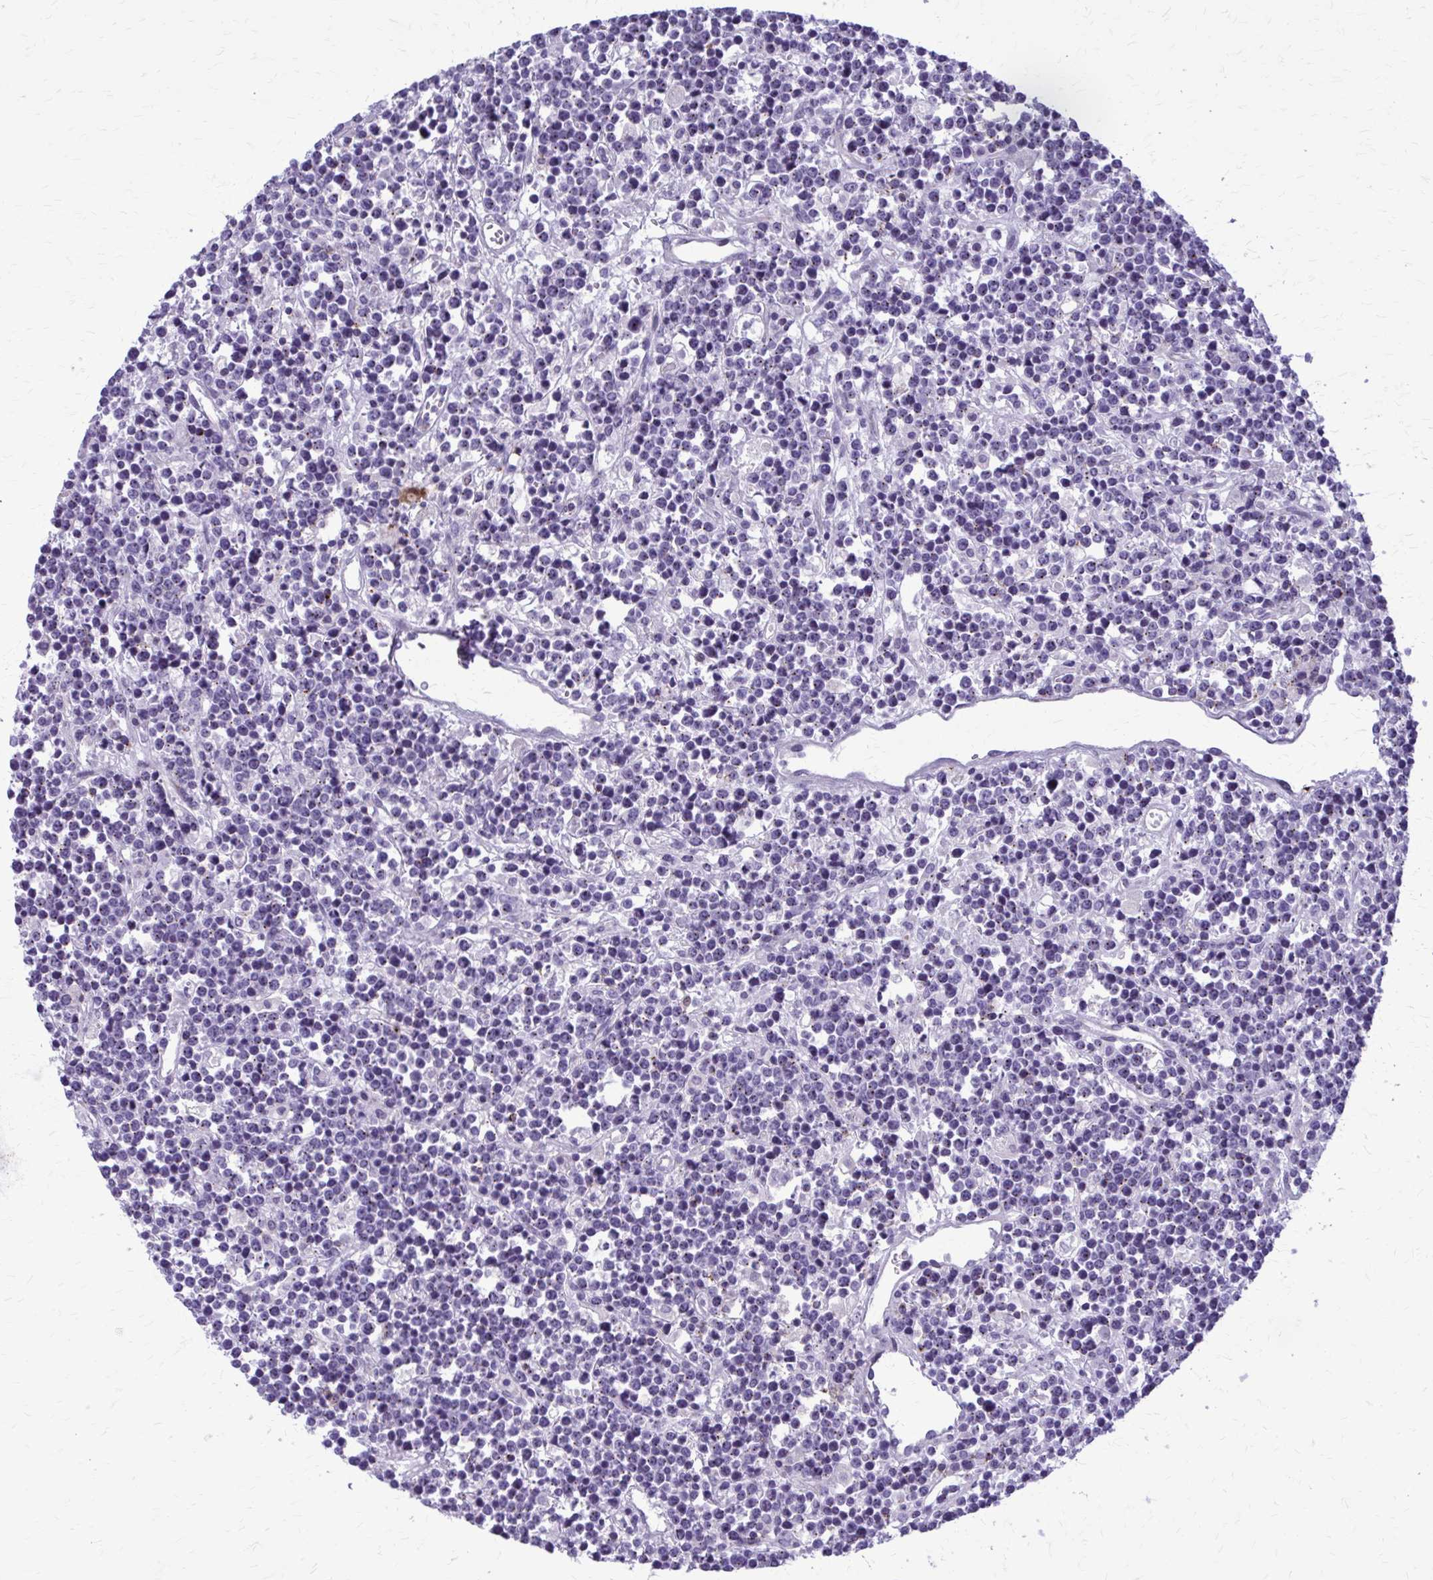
{"staining": {"intensity": "negative", "quantity": "none", "location": "none"}, "tissue": "lymphoma", "cell_type": "Tumor cells", "image_type": "cancer", "snomed": [{"axis": "morphology", "description": "Malignant lymphoma, non-Hodgkin's type, High grade"}, {"axis": "topography", "description": "Ovary"}], "caption": "IHC of malignant lymphoma, non-Hodgkin's type (high-grade) demonstrates no positivity in tumor cells.", "gene": "PEDS1", "patient": {"sex": "female", "age": 56}}